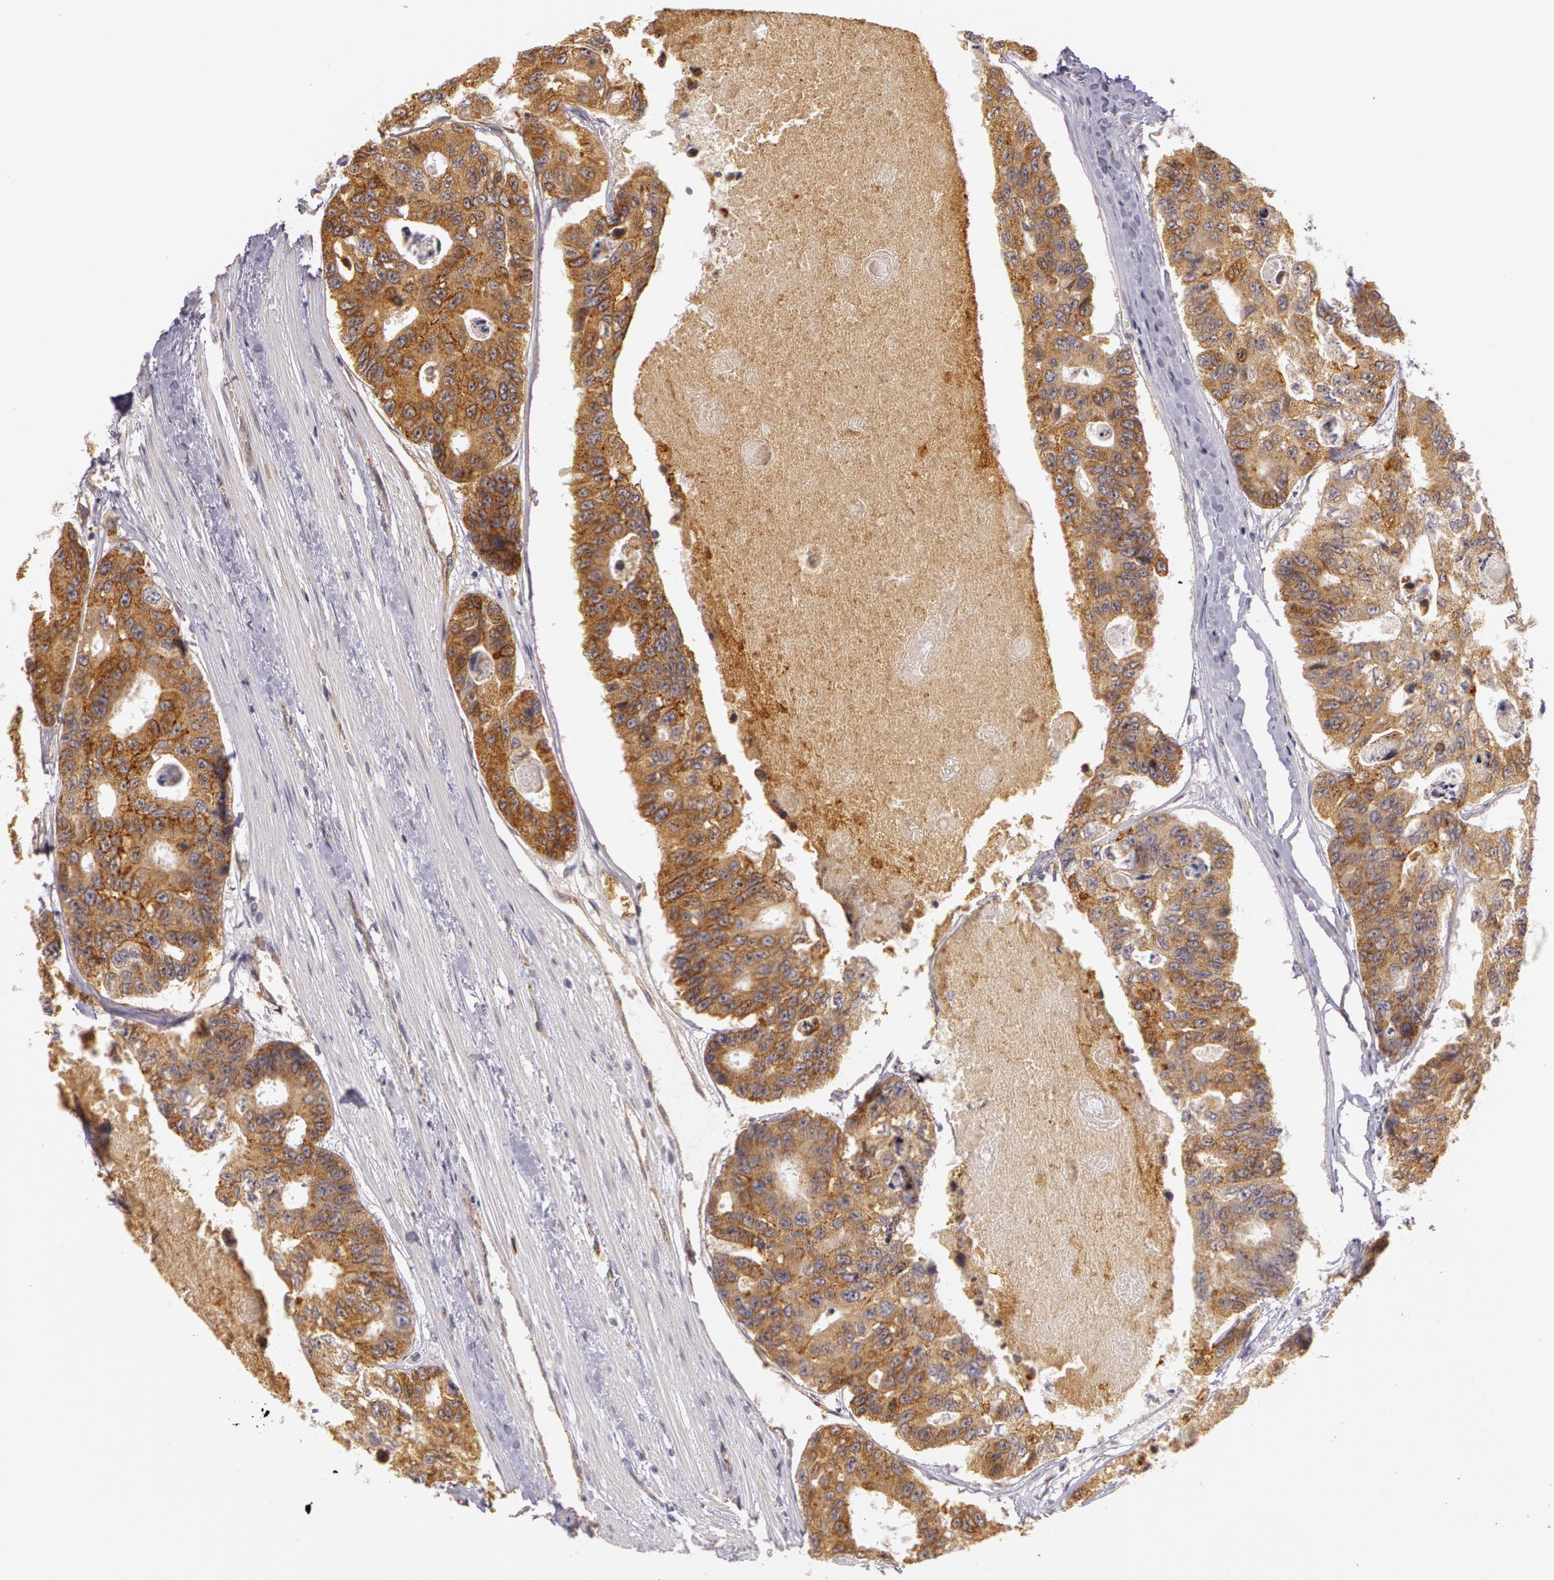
{"staining": {"intensity": "moderate", "quantity": ">75%", "location": "cytoplasmic/membranous"}, "tissue": "colorectal cancer", "cell_type": "Tumor cells", "image_type": "cancer", "snomed": [{"axis": "morphology", "description": "Adenocarcinoma, NOS"}, {"axis": "topography", "description": "Colon"}], "caption": "Immunohistochemistry (IHC) (DAB) staining of human colorectal cancer shows moderate cytoplasmic/membranous protein positivity in about >75% of tumor cells.", "gene": "APP", "patient": {"sex": "female", "age": 86}}